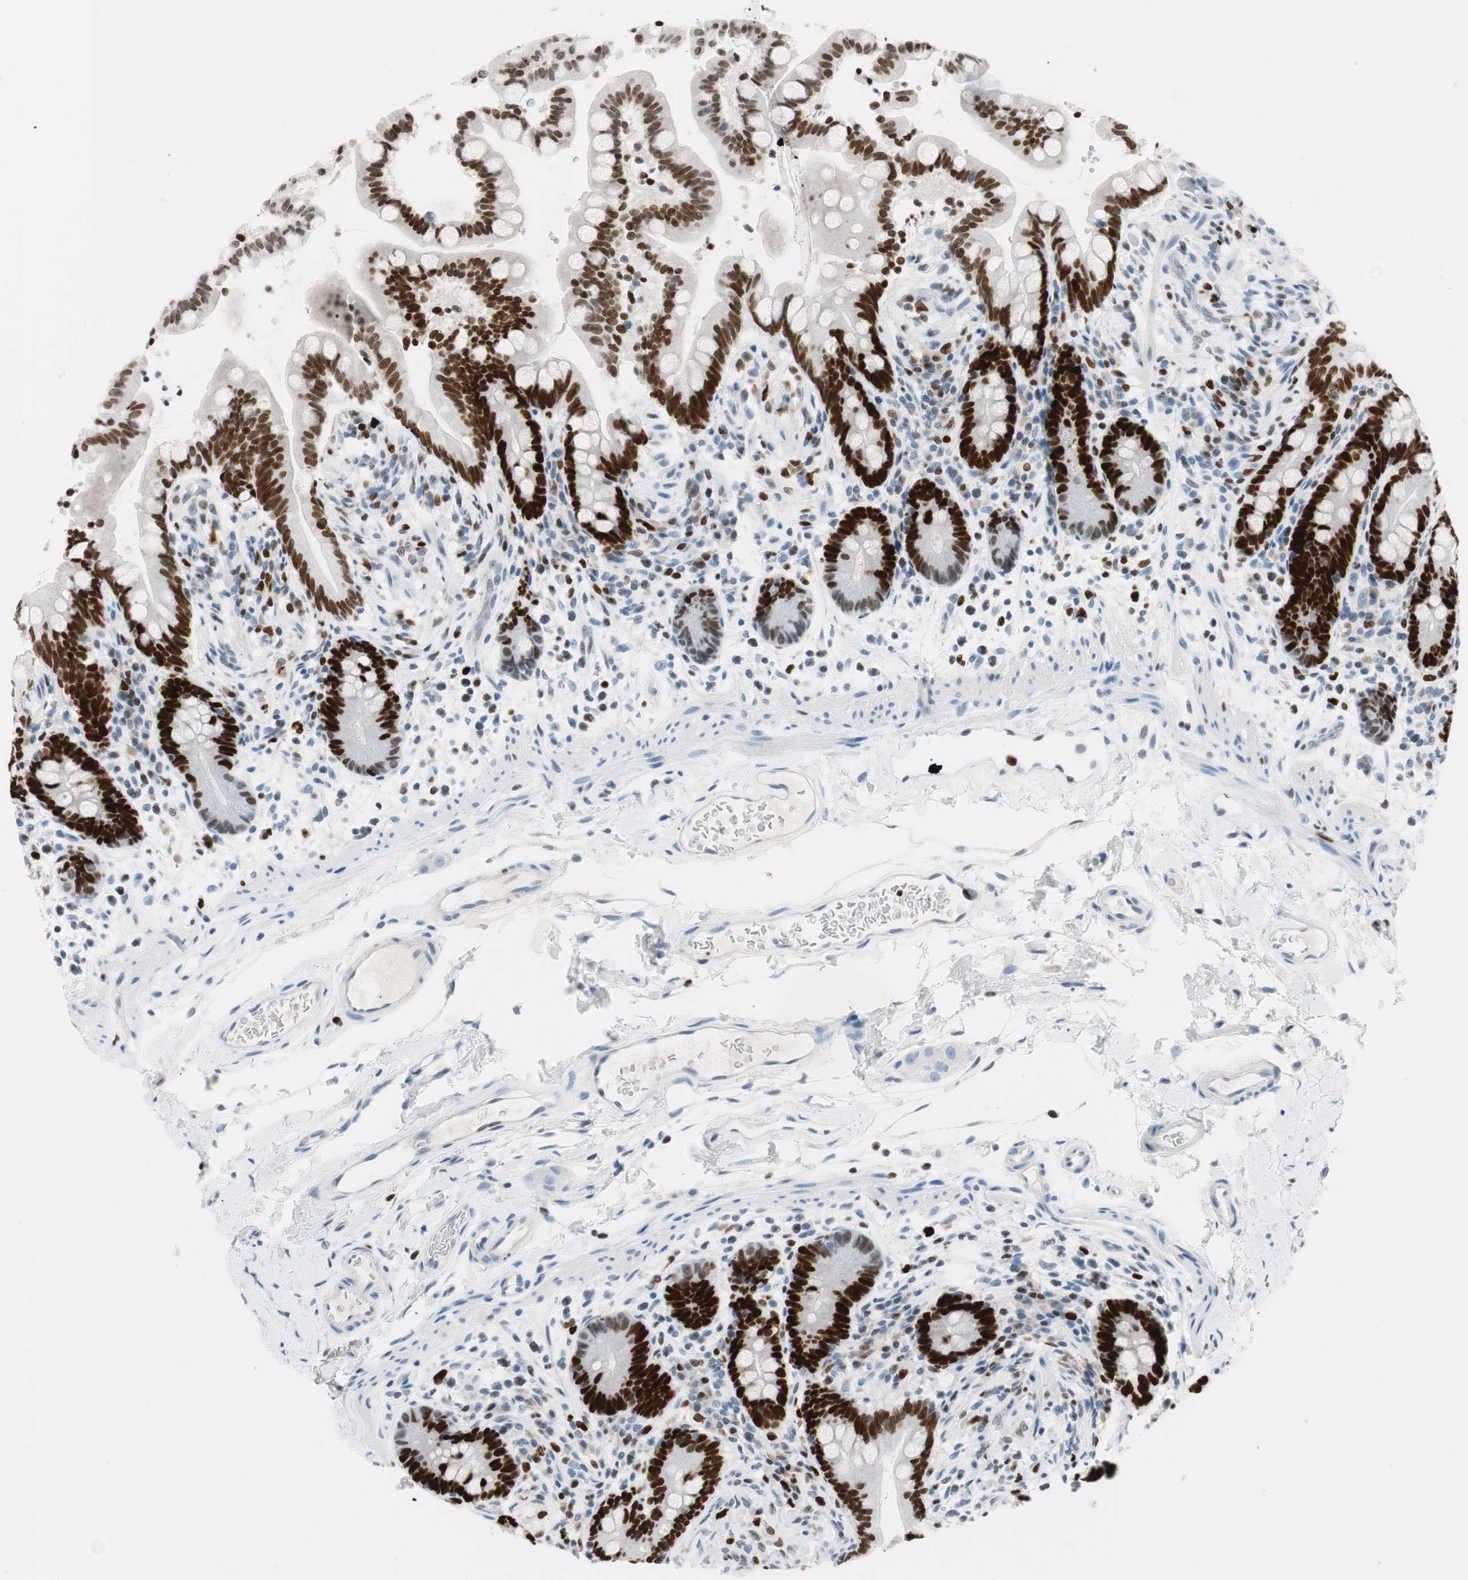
{"staining": {"intensity": "negative", "quantity": "none", "location": "none"}, "tissue": "colon", "cell_type": "Endothelial cells", "image_type": "normal", "snomed": [{"axis": "morphology", "description": "Normal tissue, NOS"}, {"axis": "topography", "description": "Colon"}], "caption": "DAB (3,3'-diaminobenzidine) immunohistochemical staining of benign colon exhibits no significant staining in endothelial cells.", "gene": "EZH2", "patient": {"sex": "male", "age": 73}}